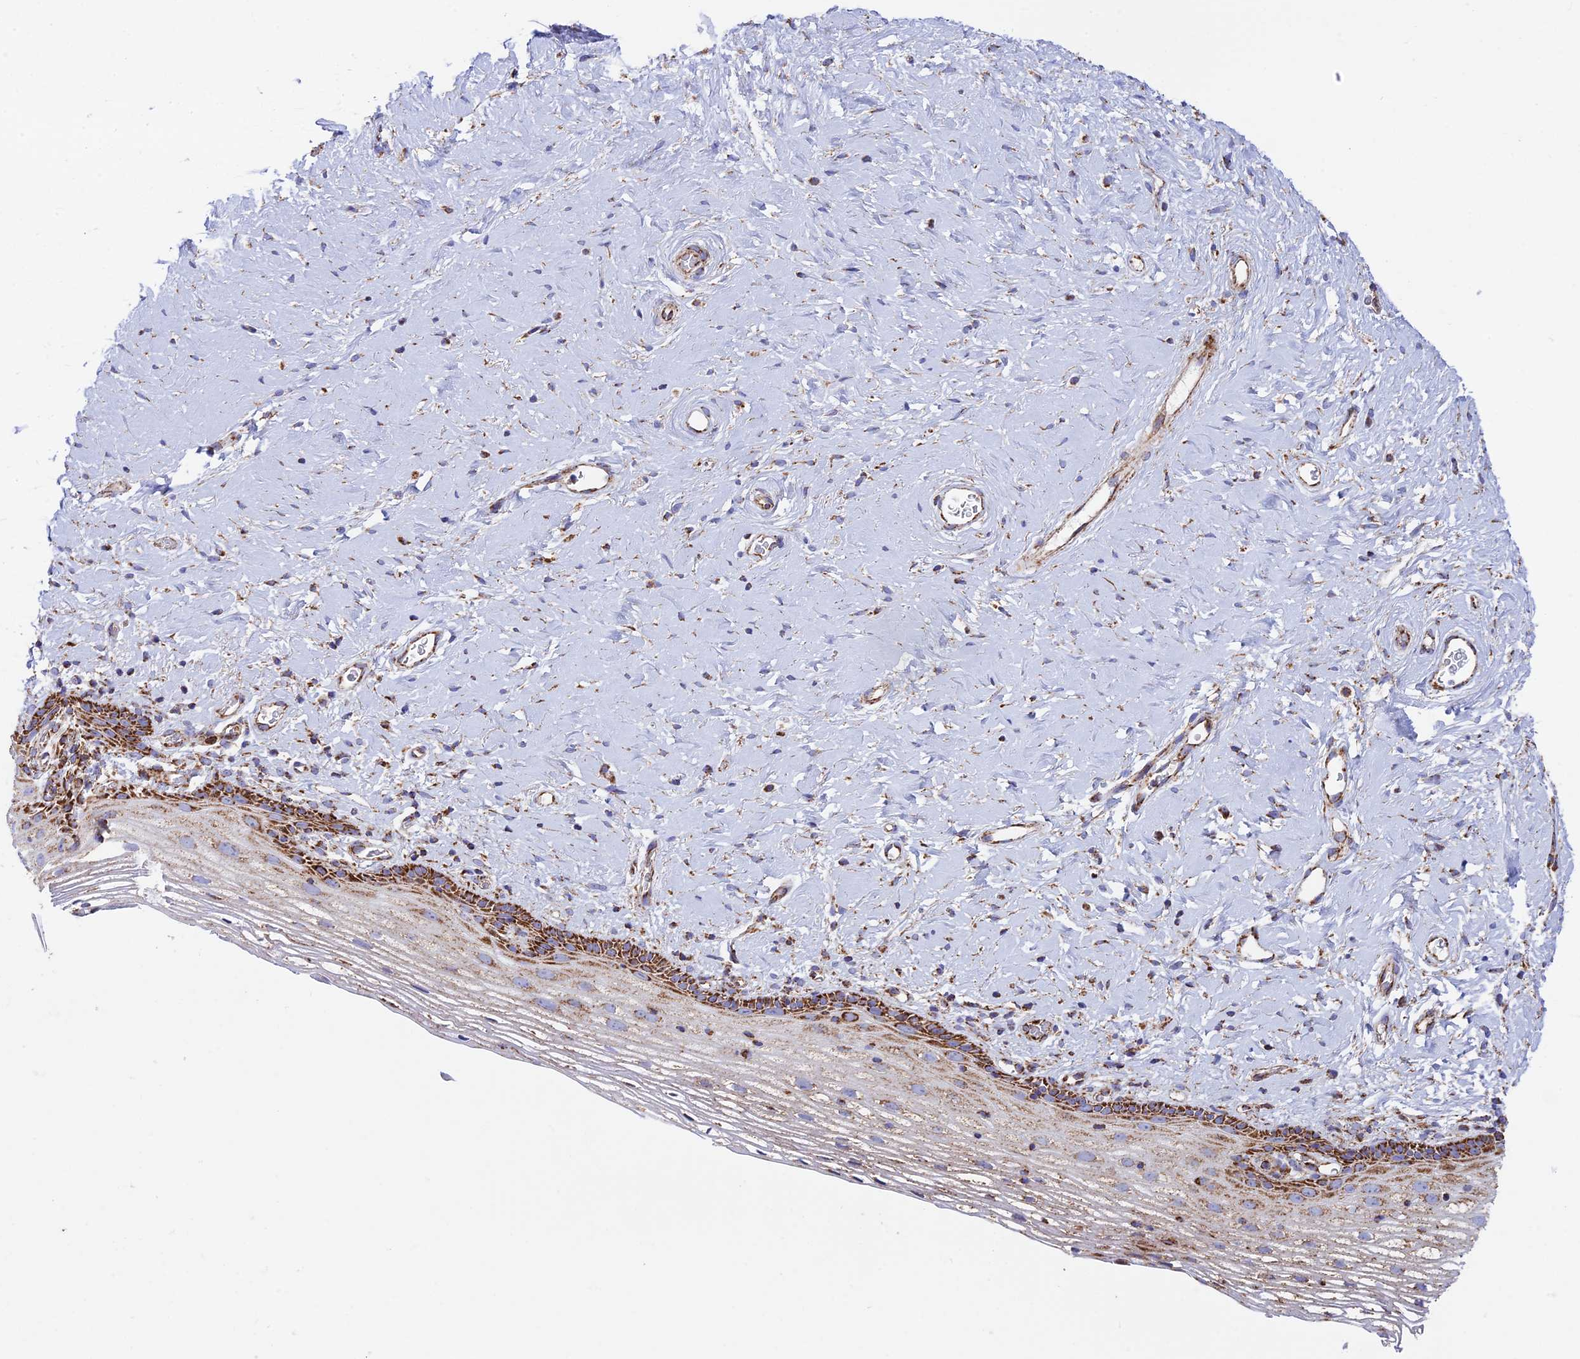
{"staining": {"intensity": "strong", "quantity": "25%-75%", "location": "cytoplasmic/membranous"}, "tissue": "vagina", "cell_type": "Squamous epithelial cells", "image_type": "normal", "snomed": [{"axis": "morphology", "description": "Normal tissue, NOS"}, {"axis": "morphology", "description": "Adenocarcinoma, NOS"}, {"axis": "topography", "description": "Rectum"}, {"axis": "topography", "description": "Vagina"}], "caption": "Immunohistochemical staining of benign vagina exhibits high levels of strong cytoplasmic/membranous expression in approximately 25%-75% of squamous epithelial cells.", "gene": "CHCHD3", "patient": {"sex": "female", "age": 71}}